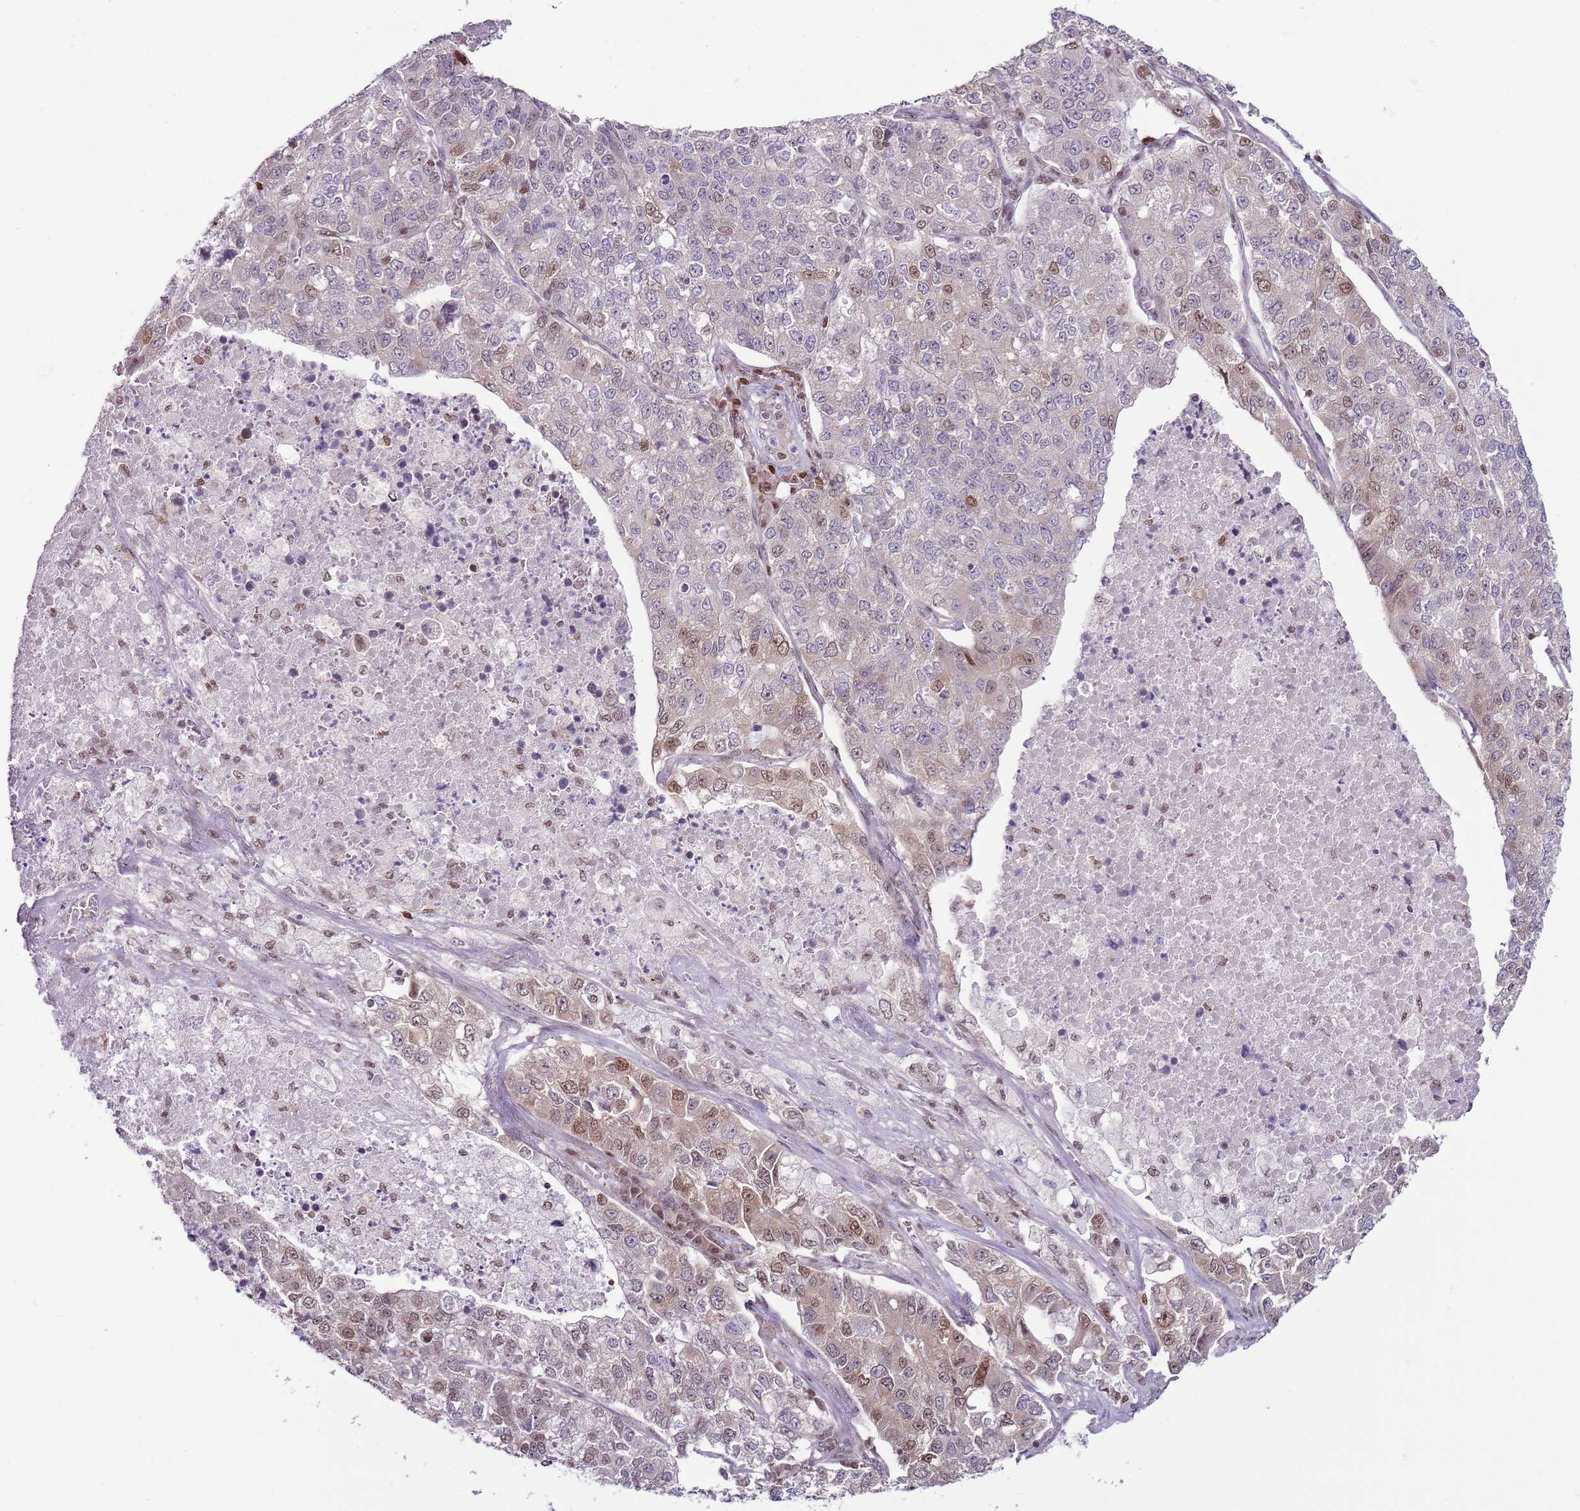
{"staining": {"intensity": "weak", "quantity": "25%-75%", "location": "nuclear"}, "tissue": "lung cancer", "cell_type": "Tumor cells", "image_type": "cancer", "snomed": [{"axis": "morphology", "description": "Adenocarcinoma, NOS"}, {"axis": "topography", "description": "Lung"}], "caption": "Weak nuclear staining is identified in about 25%-75% of tumor cells in lung adenocarcinoma.", "gene": "SELENOH", "patient": {"sex": "male", "age": 49}}